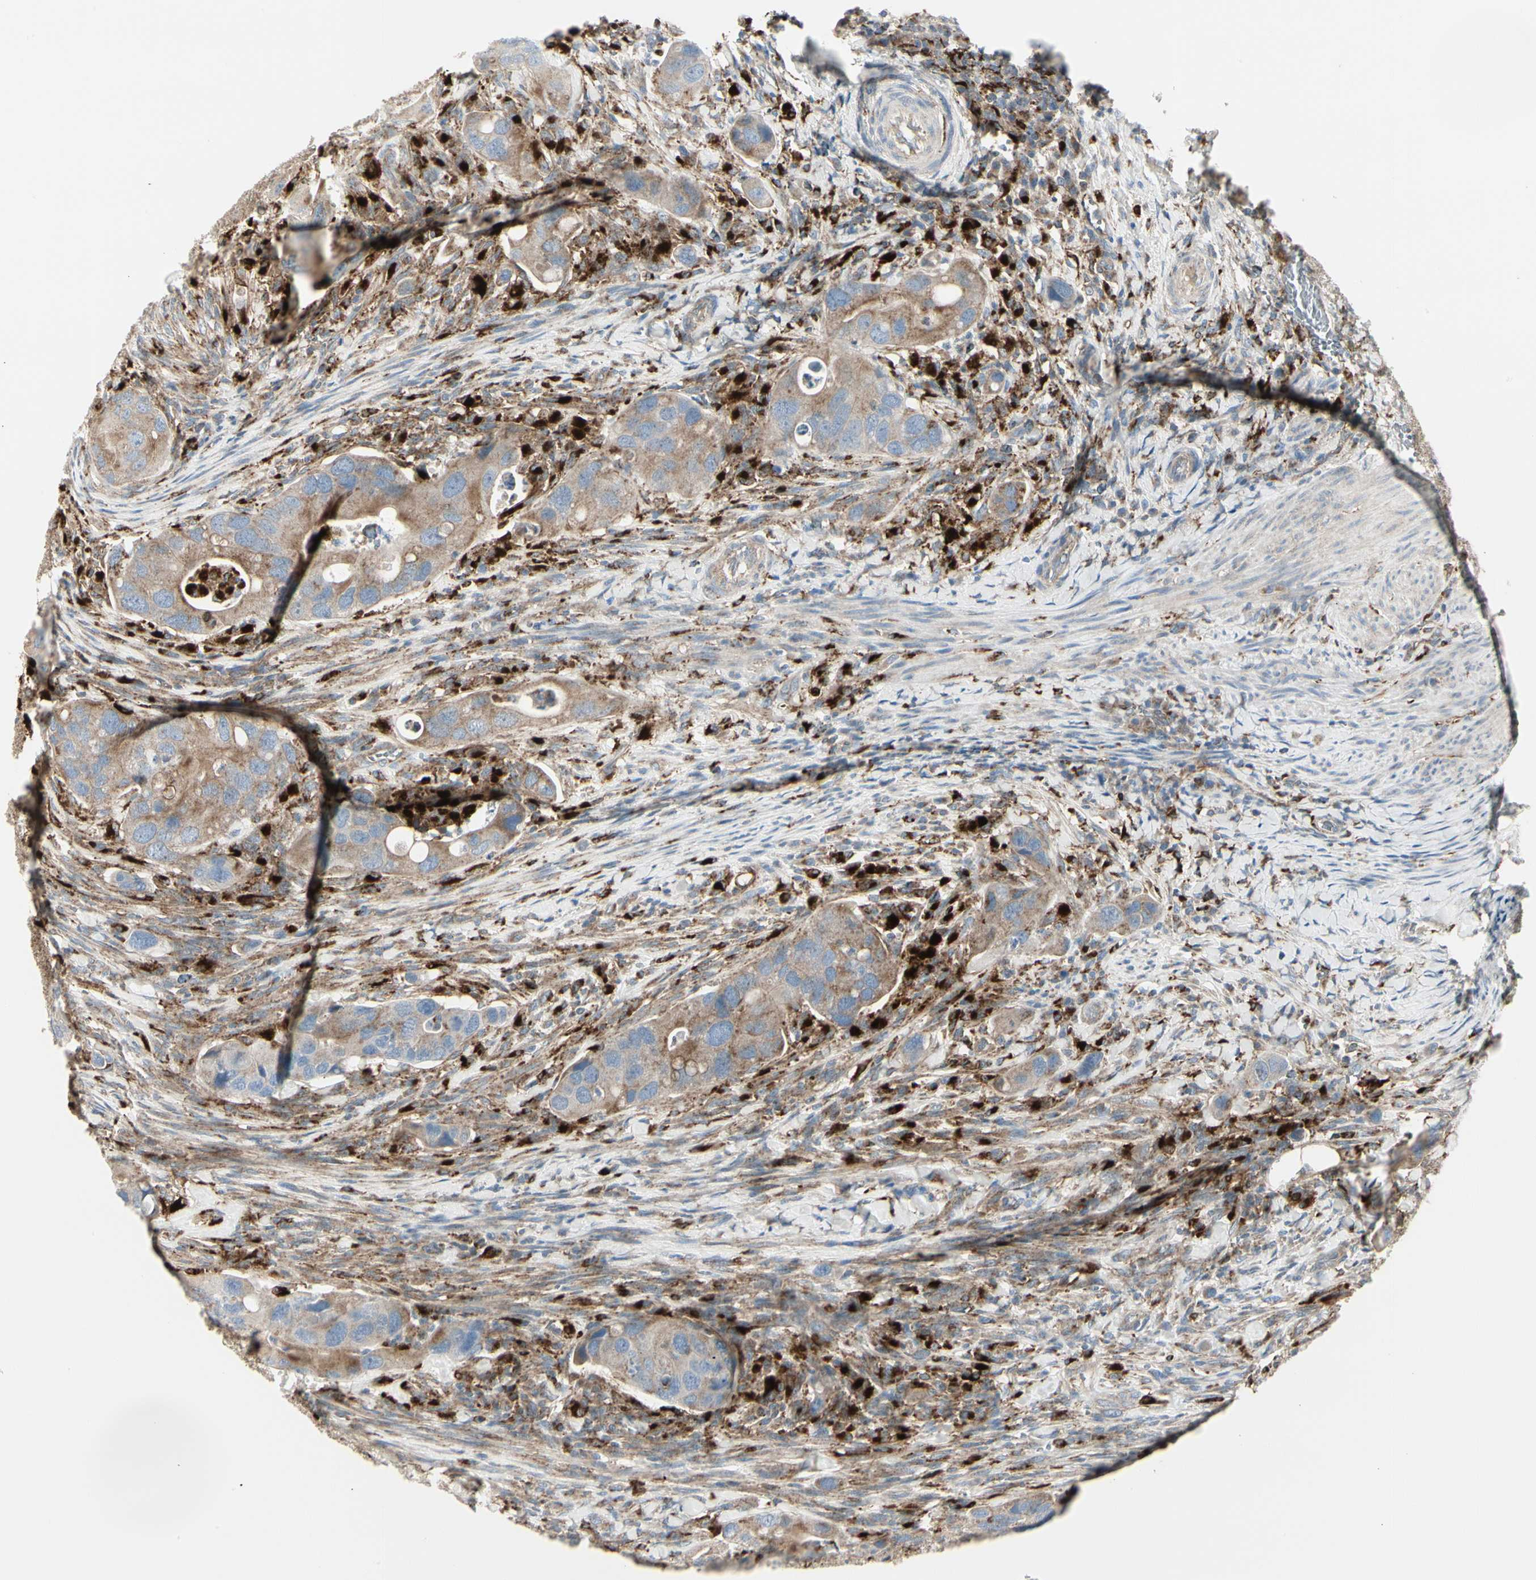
{"staining": {"intensity": "moderate", "quantity": ">75%", "location": "cytoplasmic/membranous"}, "tissue": "colorectal cancer", "cell_type": "Tumor cells", "image_type": "cancer", "snomed": [{"axis": "morphology", "description": "Adenocarcinoma, NOS"}, {"axis": "topography", "description": "Rectum"}], "caption": "Immunohistochemistry photomicrograph of neoplastic tissue: human colorectal adenocarcinoma stained using immunohistochemistry demonstrates medium levels of moderate protein expression localized specifically in the cytoplasmic/membranous of tumor cells, appearing as a cytoplasmic/membranous brown color.", "gene": "ATP6V1B2", "patient": {"sex": "female", "age": 57}}